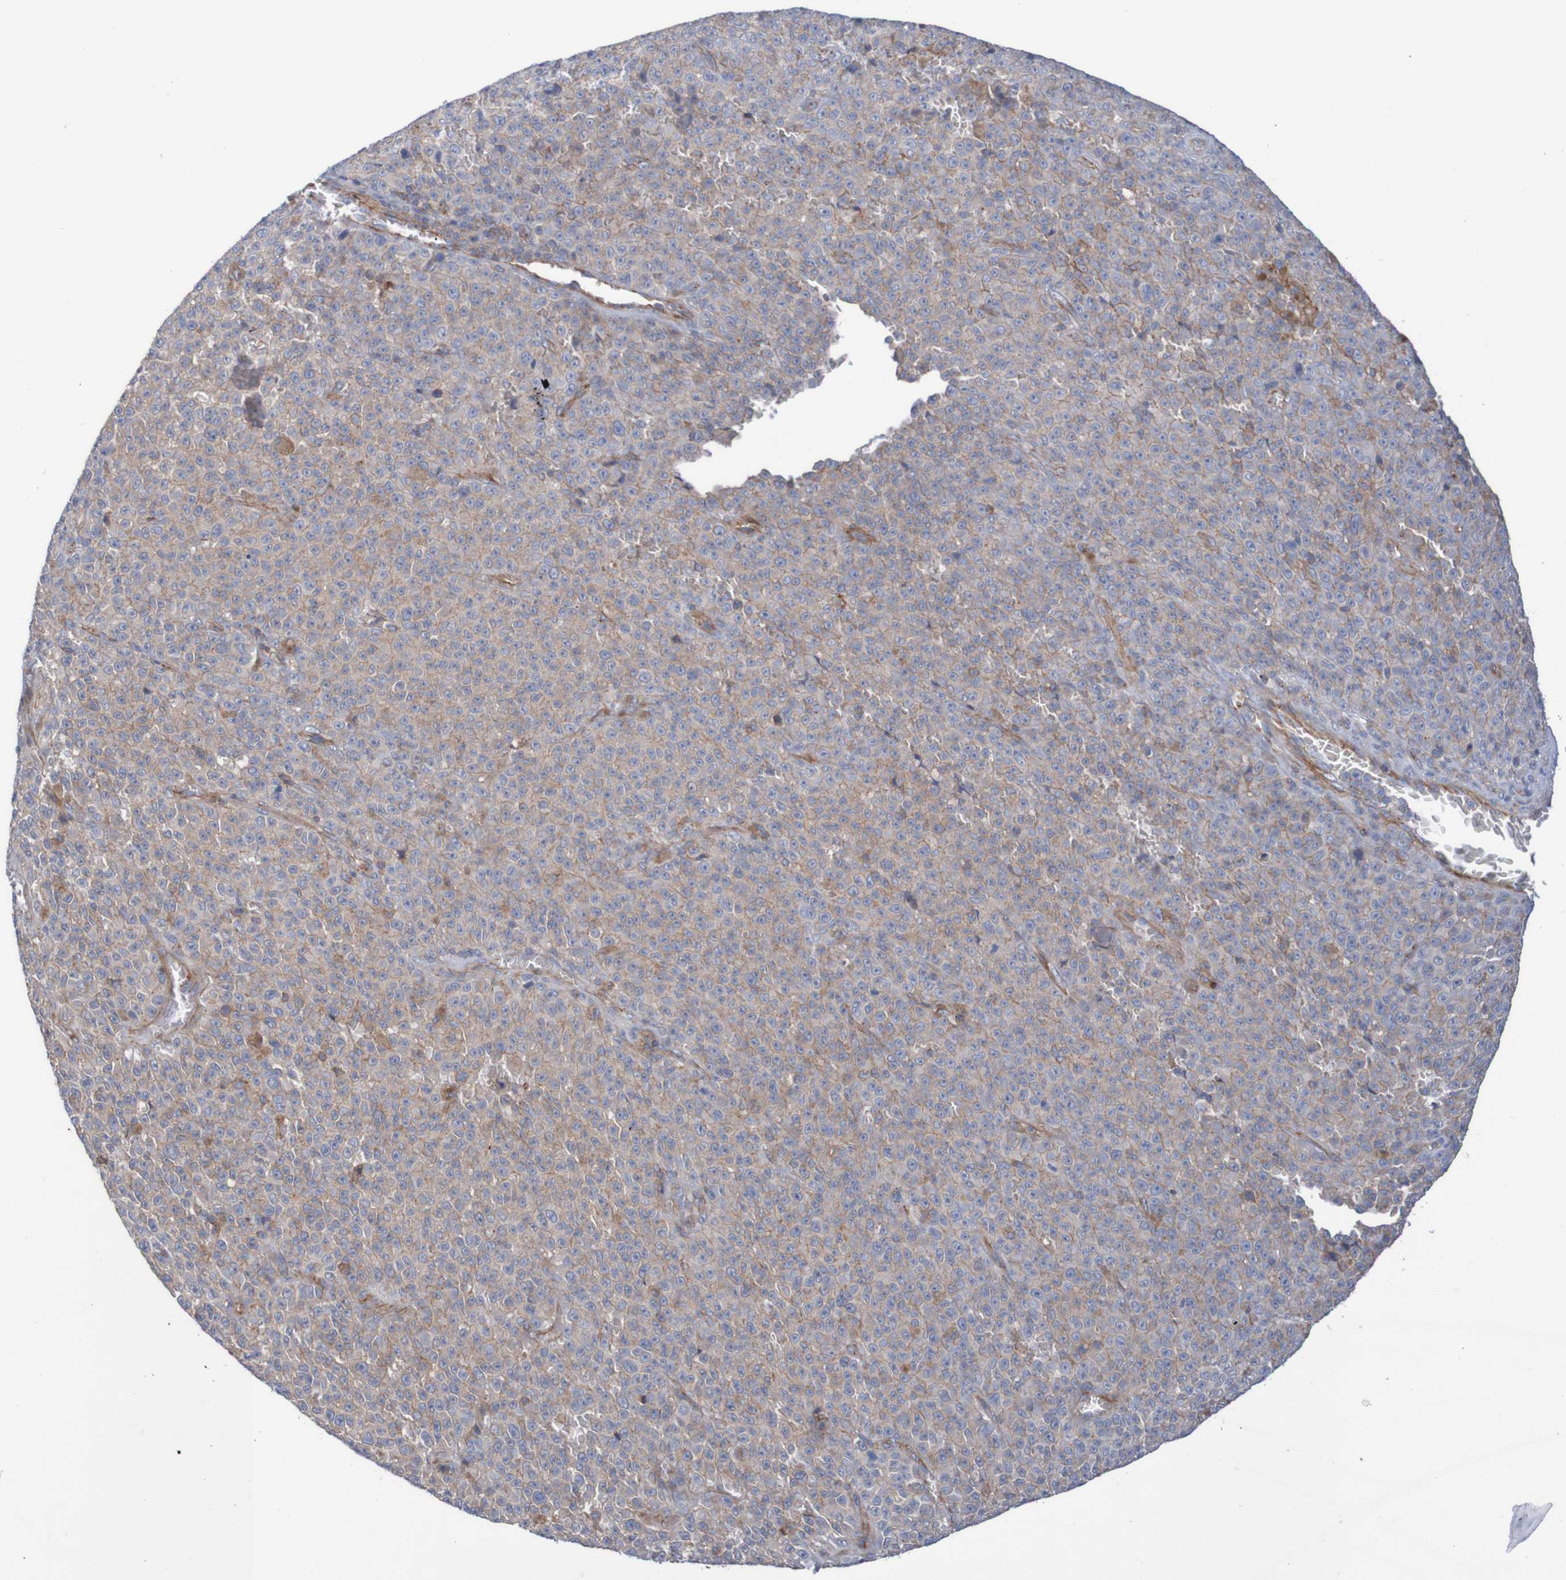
{"staining": {"intensity": "weak", "quantity": "25%-75%", "location": "cytoplasmic/membranous"}, "tissue": "melanoma", "cell_type": "Tumor cells", "image_type": "cancer", "snomed": [{"axis": "morphology", "description": "Malignant melanoma, NOS"}, {"axis": "topography", "description": "Skin"}], "caption": "The immunohistochemical stain labels weak cytoplasmic/membranous positivity in tumor cells of melanoma tissue. The protein of interest is stained brown, and the nuclei are stained in blue (DAB IHC with brightfield microscopy, high magnification).", "gene": "NECTIN2", "patient": {"sex": "female", "age": 82}}